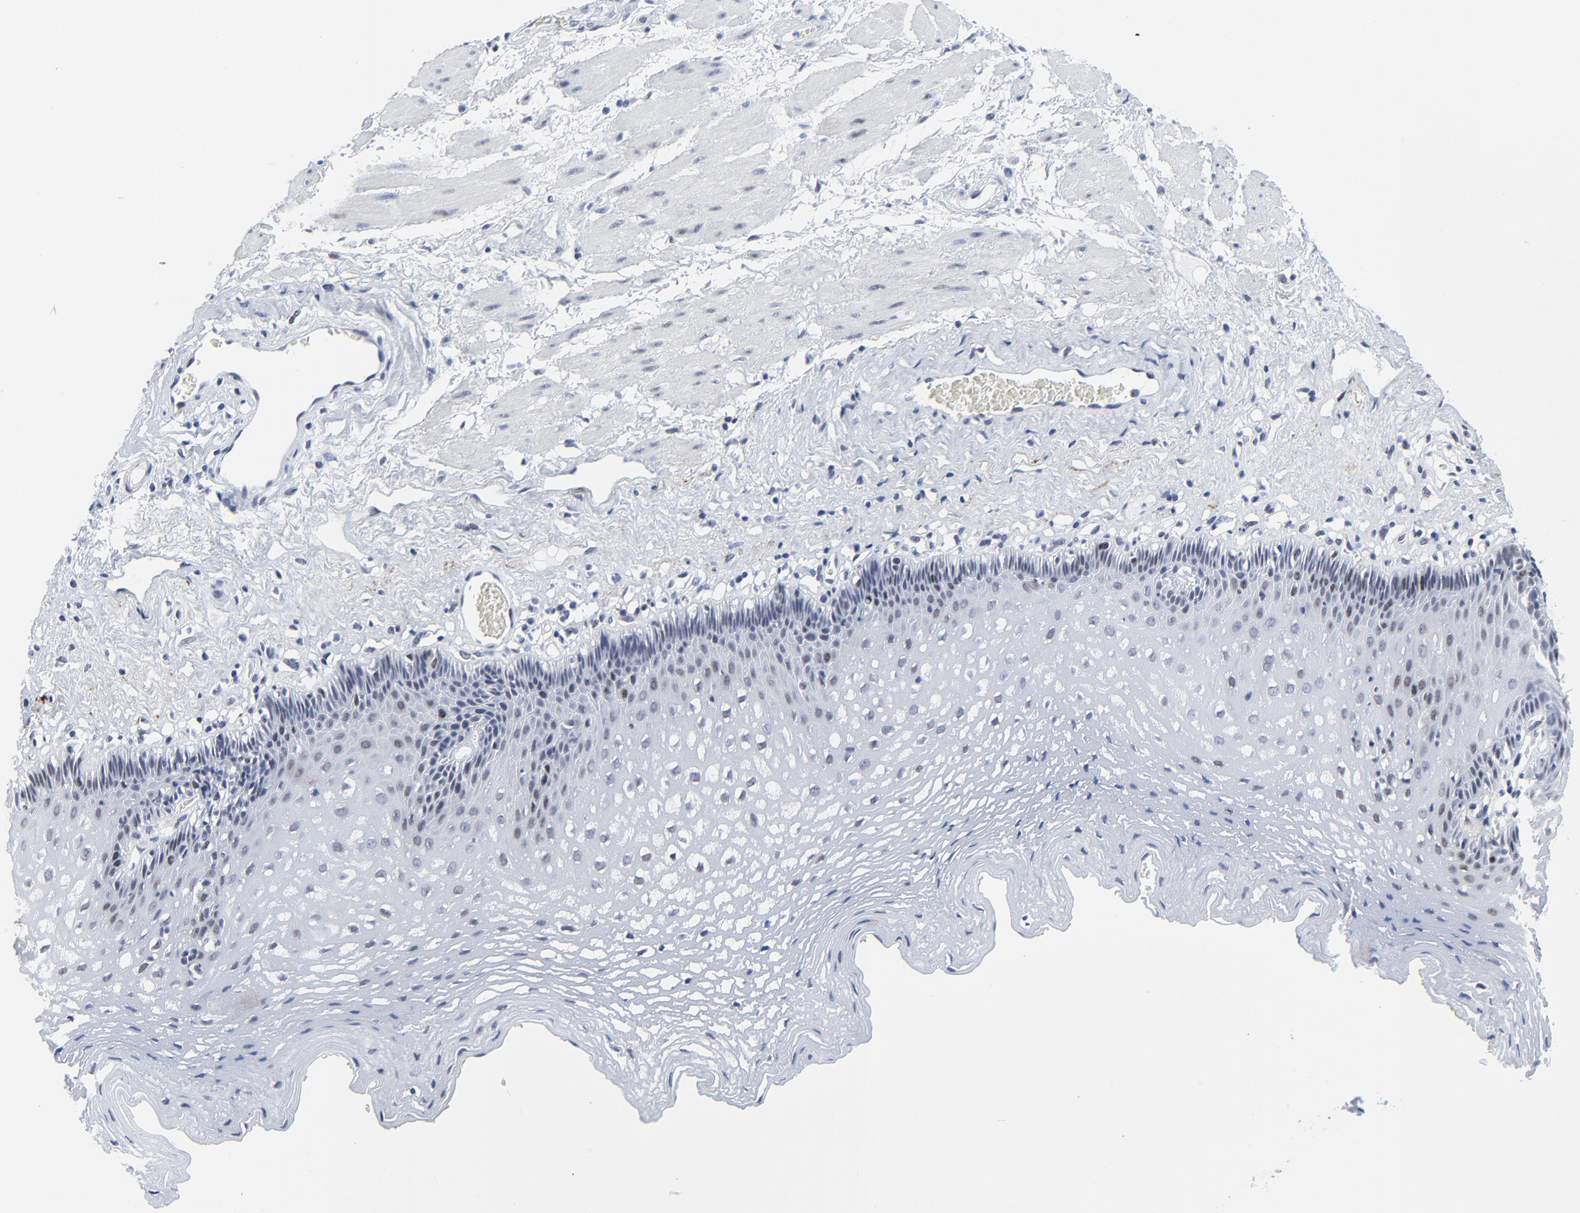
{"staining": {"intensity": "moderate", "quantity": "<25%", "location": "nuclear"}, "tissue": "esophagus", "cell_type": "Squamous epithelial cells", "image_type": "normal", "snomed": [{"axis": "morphology", "description": "Normal tissue, NOS"}, {"axis": "topography", "description": "Esophagus"}], "caption": "Brown immunohistochemical staining in unremarkable esophagus shows moderate nuclear staining in approximately <25% of squamous epithelial cells.", "gene": "ZNF589", "patient": {"sex": "female", "age": 70}}